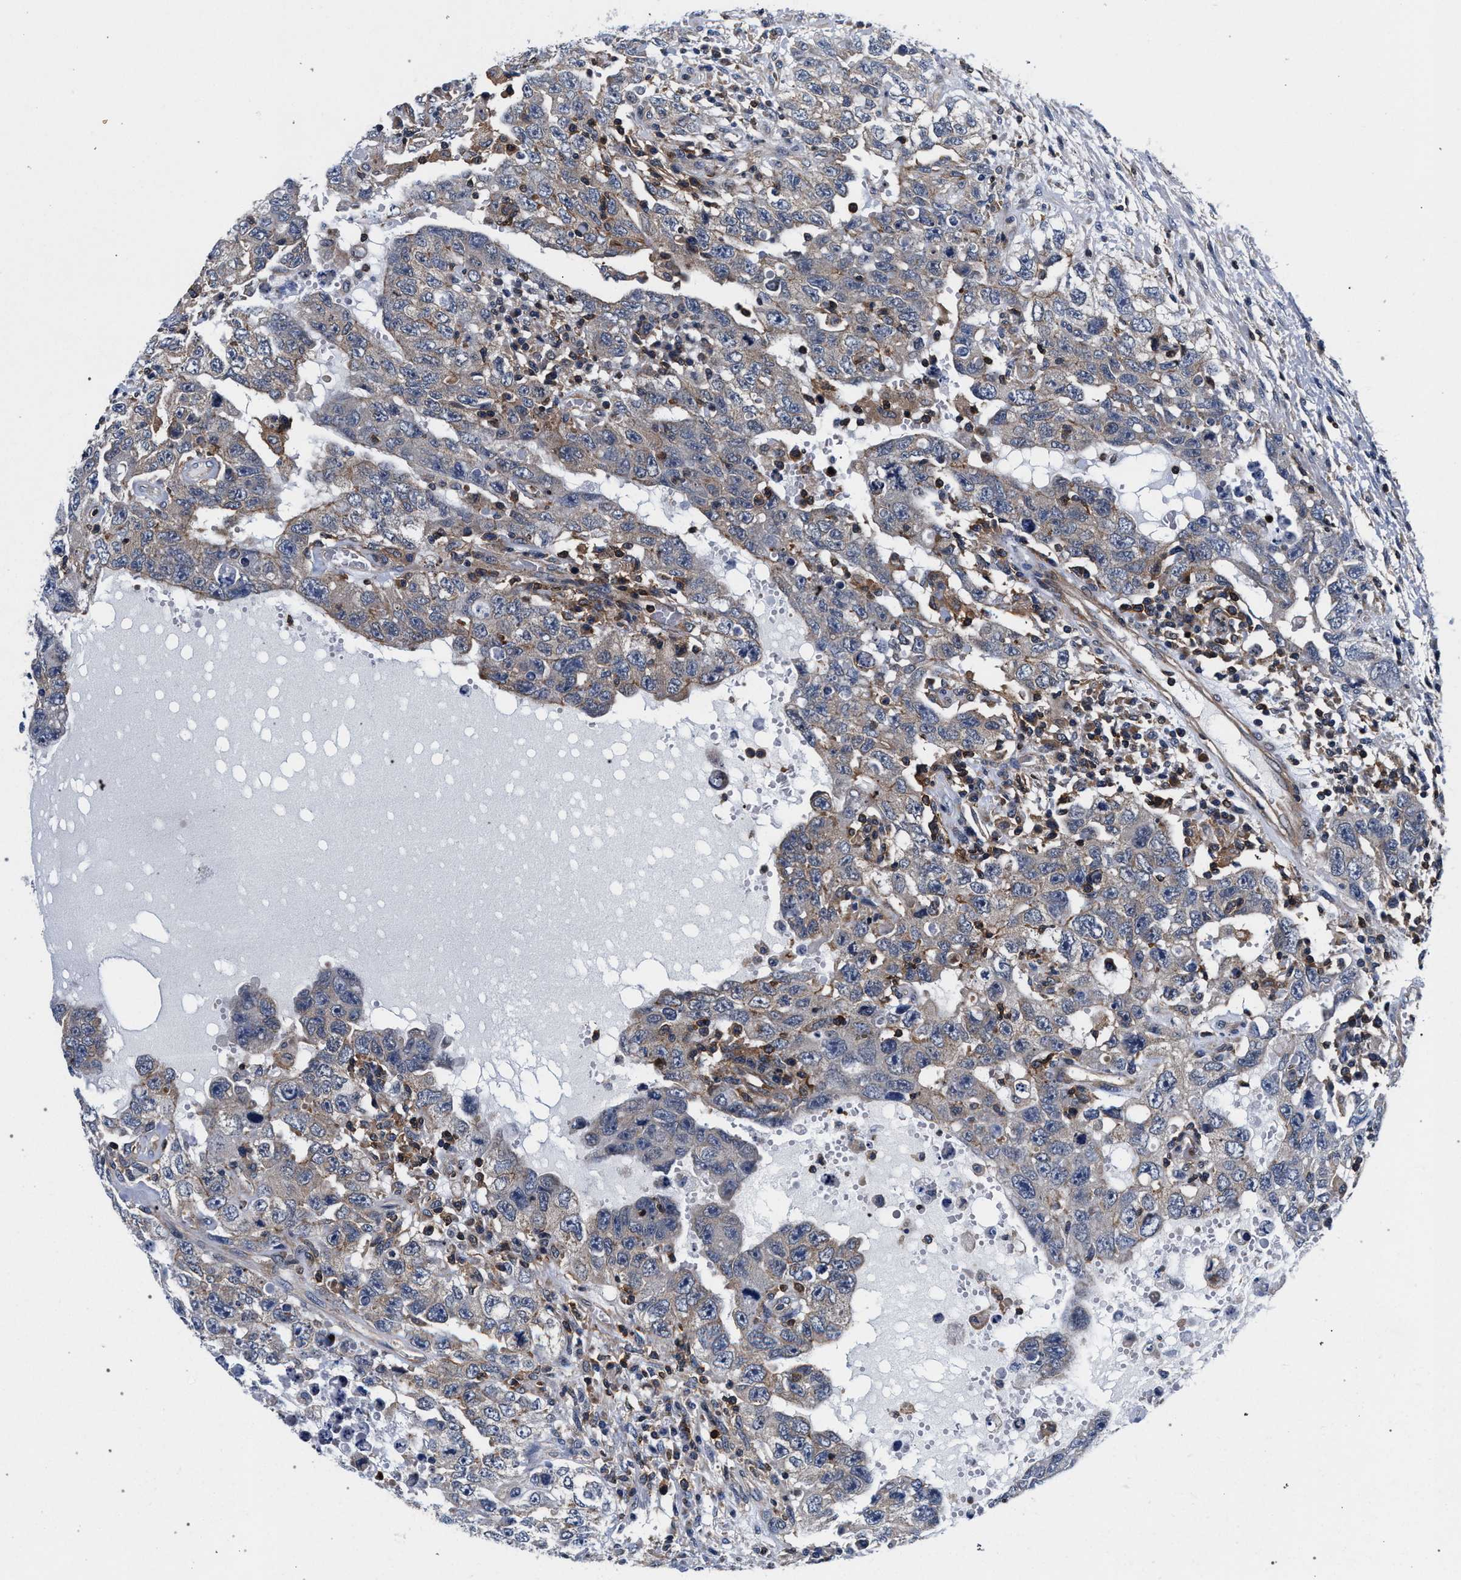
{"staining": {"intensity": "weak", "quantity": "25%-75%", "location": "cytoplasmic/membranous"}, "tissue": "testis cancer", "cell_type": "Tumor cells", "image_type": "cancer", "snomed": [{"axis": "morphology", "description": "Carcinoma, Embryonal, NOS"}, {"axis": "topography", "description": "Testis"}], "caption": "Testis embryonal carcinoma stained for a protein demonstrates weak cytoplasmic/membranous positivity in tumor cells.", "gene": "LASP1", "patient": {"sex": "male", "age": 26}}